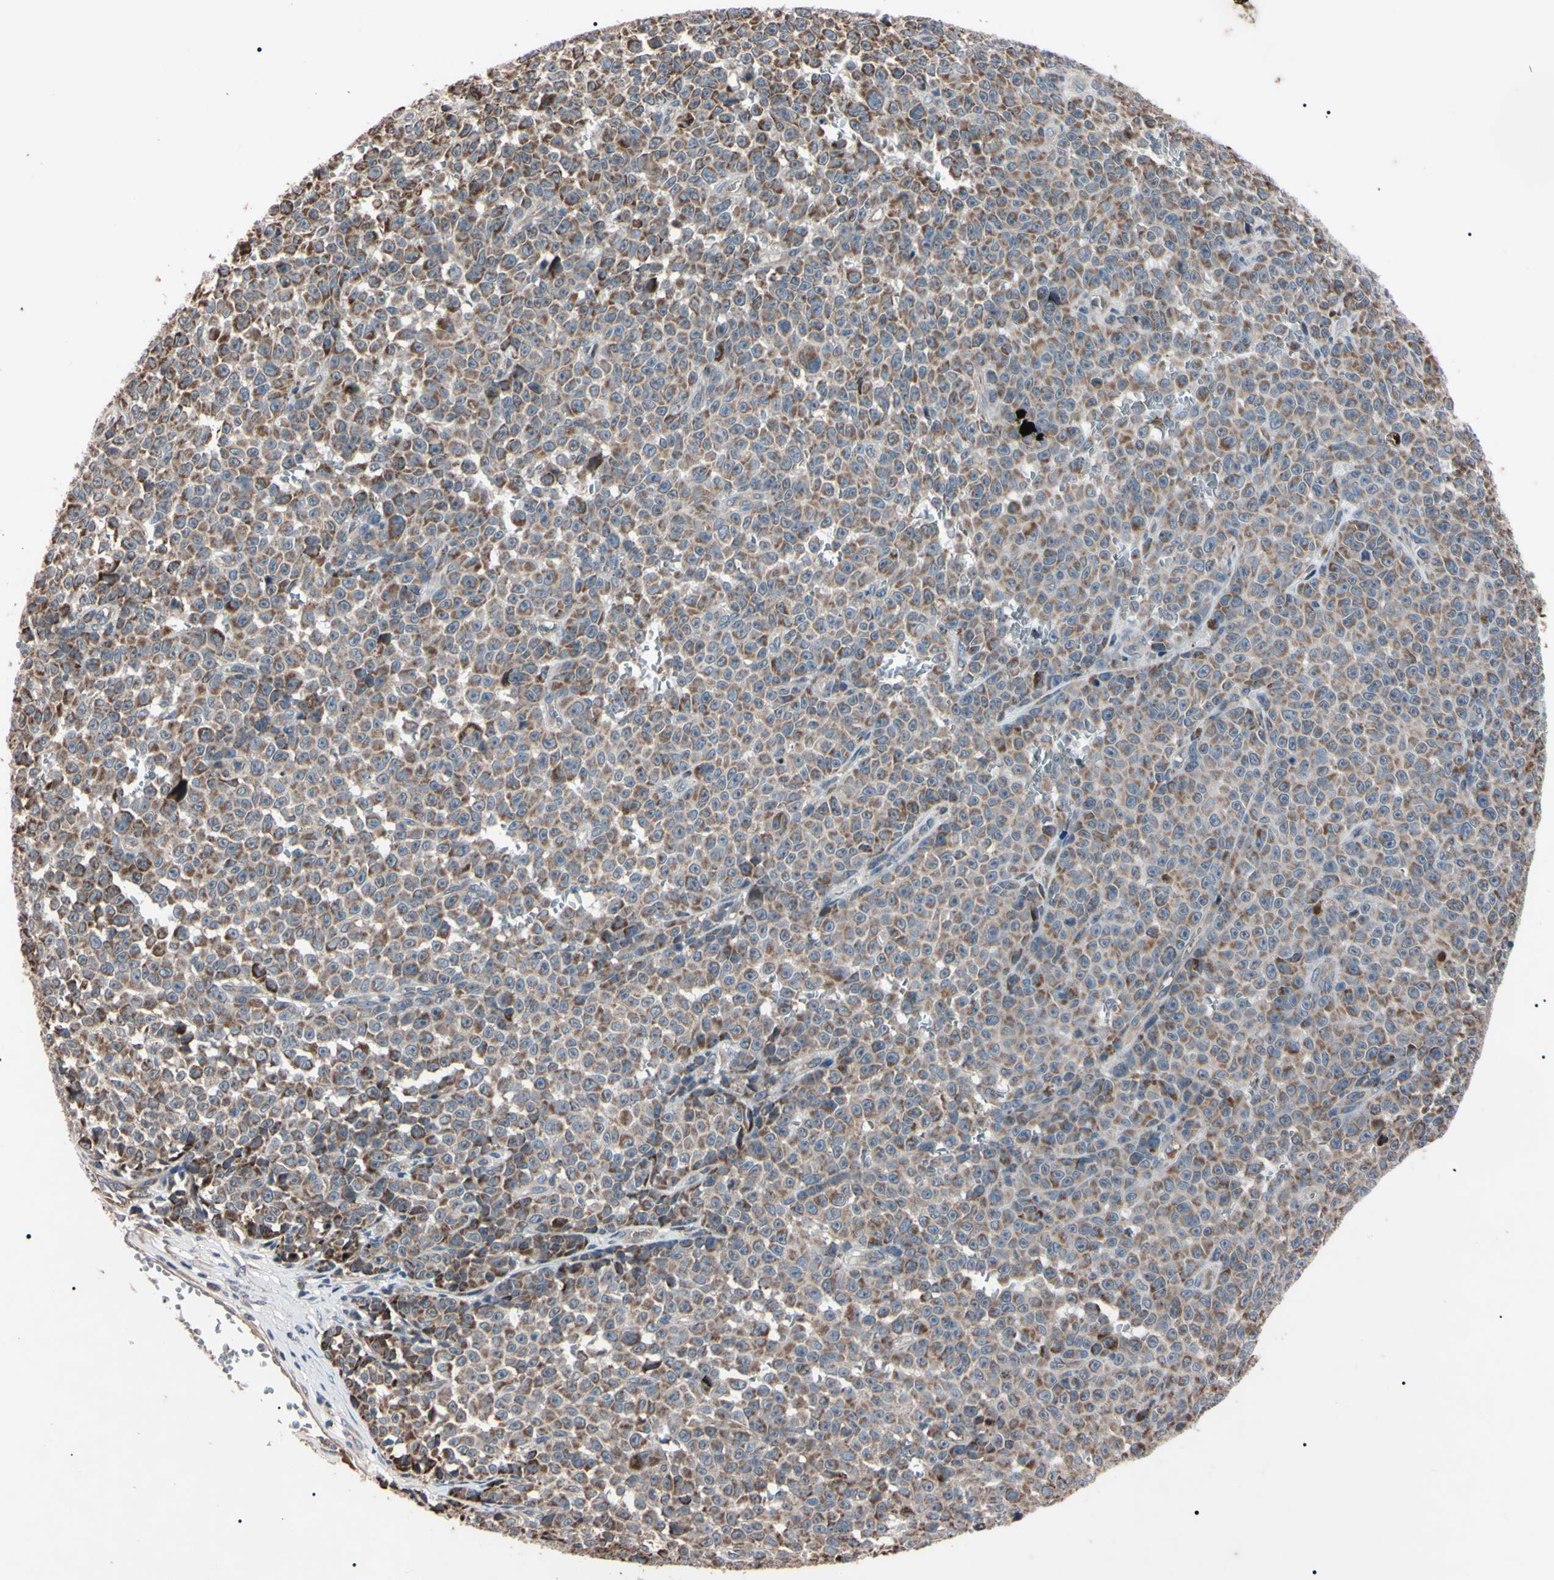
{"staining": {"intensity": "weak", "quantity": "25%-75%", "location": "cytoplasmic/membranous"}, "tissue": "melanoma", "cell_type": "Tumor cells", "image_type": "cancer", "snomed": [{"axis": "morphology", "description": "Malignant melanoma, NOS"}, {"axis": "topography", "description": "Skin"}], "caption": "Brown immunohistochemical staining in malignant melanoma shows weak cytoplasmic/membranous expression in approximately 25%-75% of tumor cells.", "gene": "TNFRSF1A", "patient": {"sex": "female", "age": 82}}